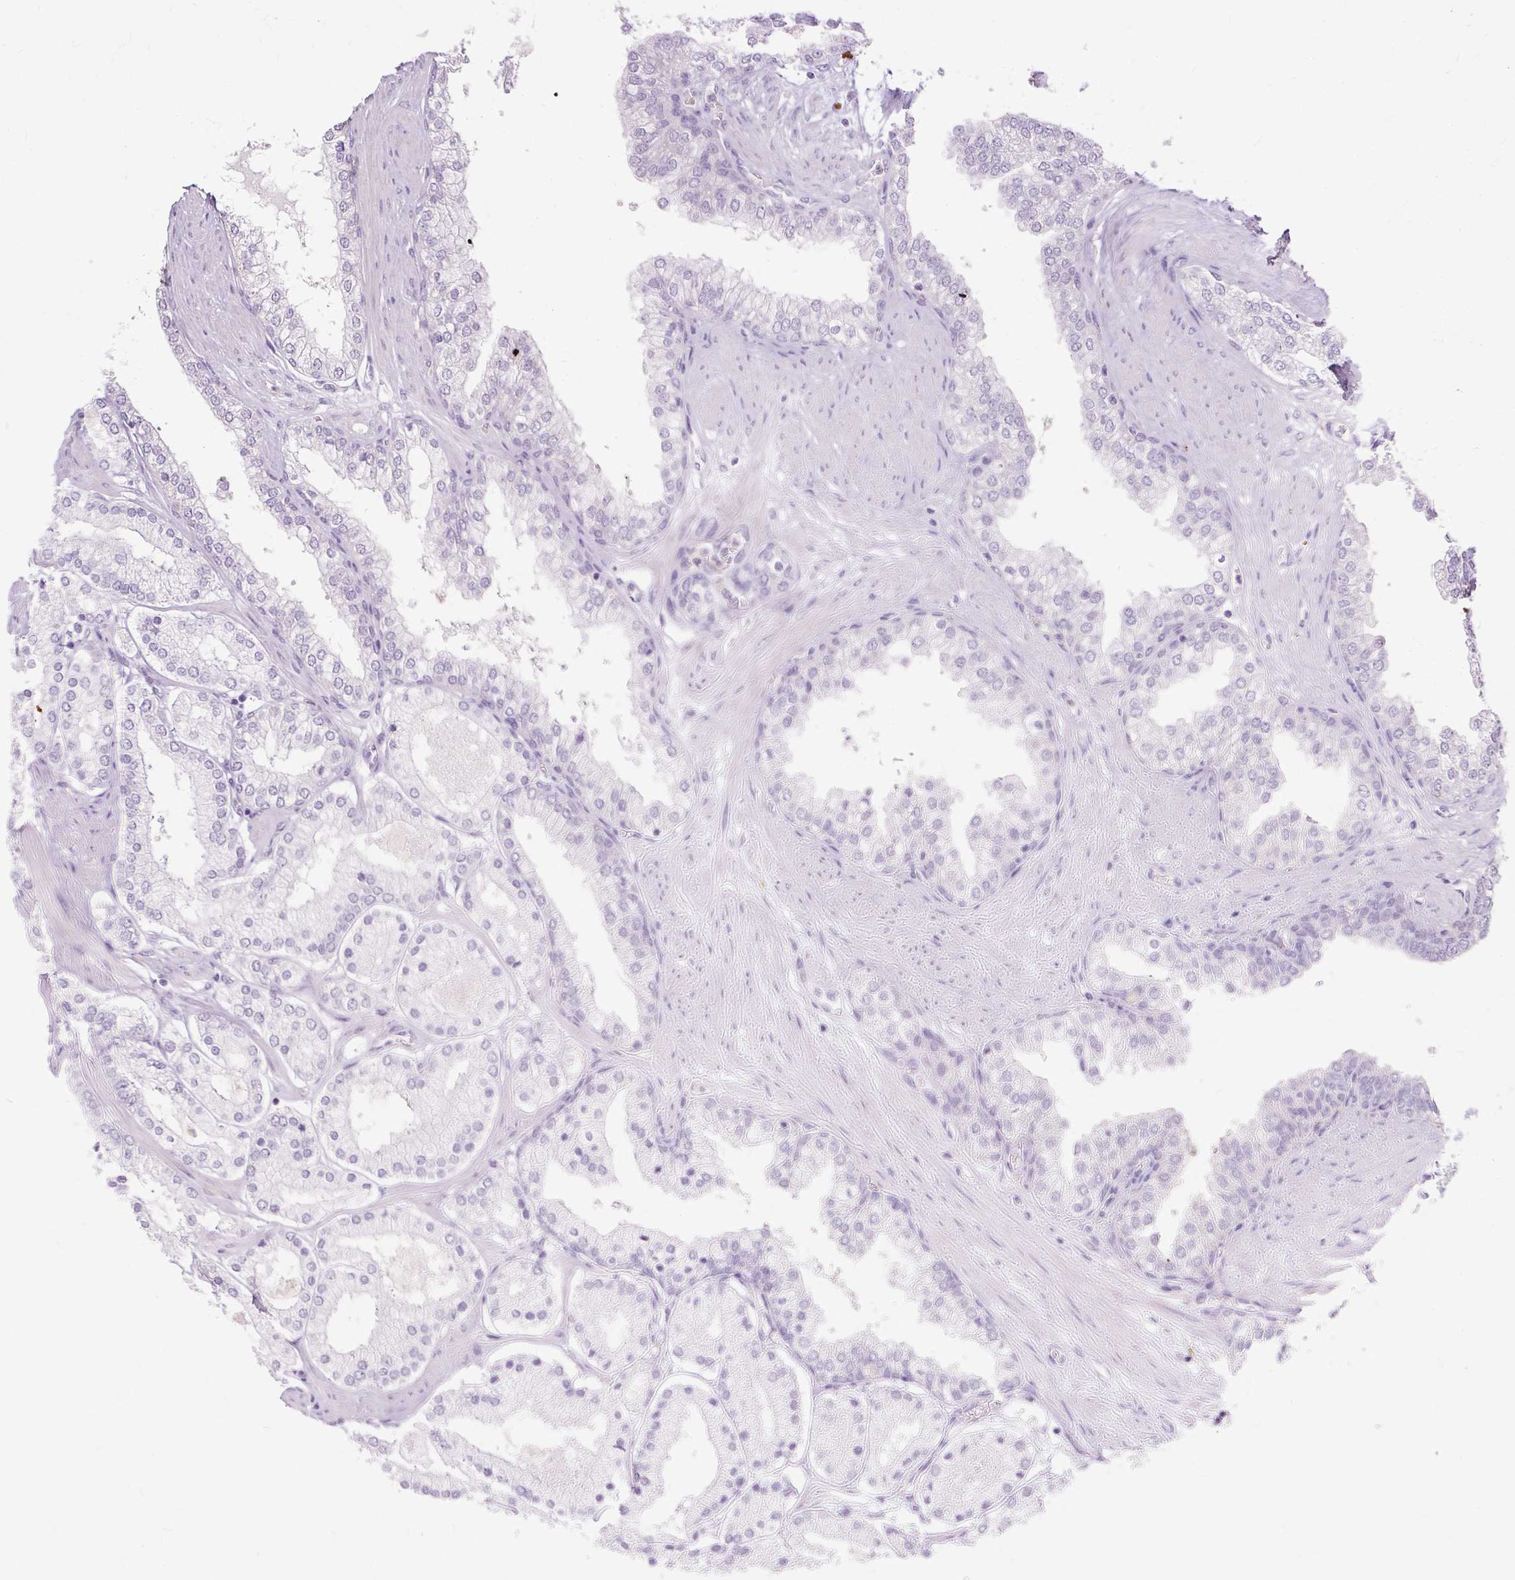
{"staining": {"intensity": "negative", "quantity": "none", "location": "none"}, "tissue": "prostate cancer", "cell_type": "Tumor cells", "image_type": "cancer", "snomed": [{"axis": "morphology", "description": "Adenocarcinoma, Low grade"}, {"axis": "topography", "description": "Prostate"}], "caption": "This is an immunohistochemistry micrograph of human prostate cancer. There is no expression in tumor cells.", "gene": "HSD11B1", "patient": {"sex": "male", "age": 42}}